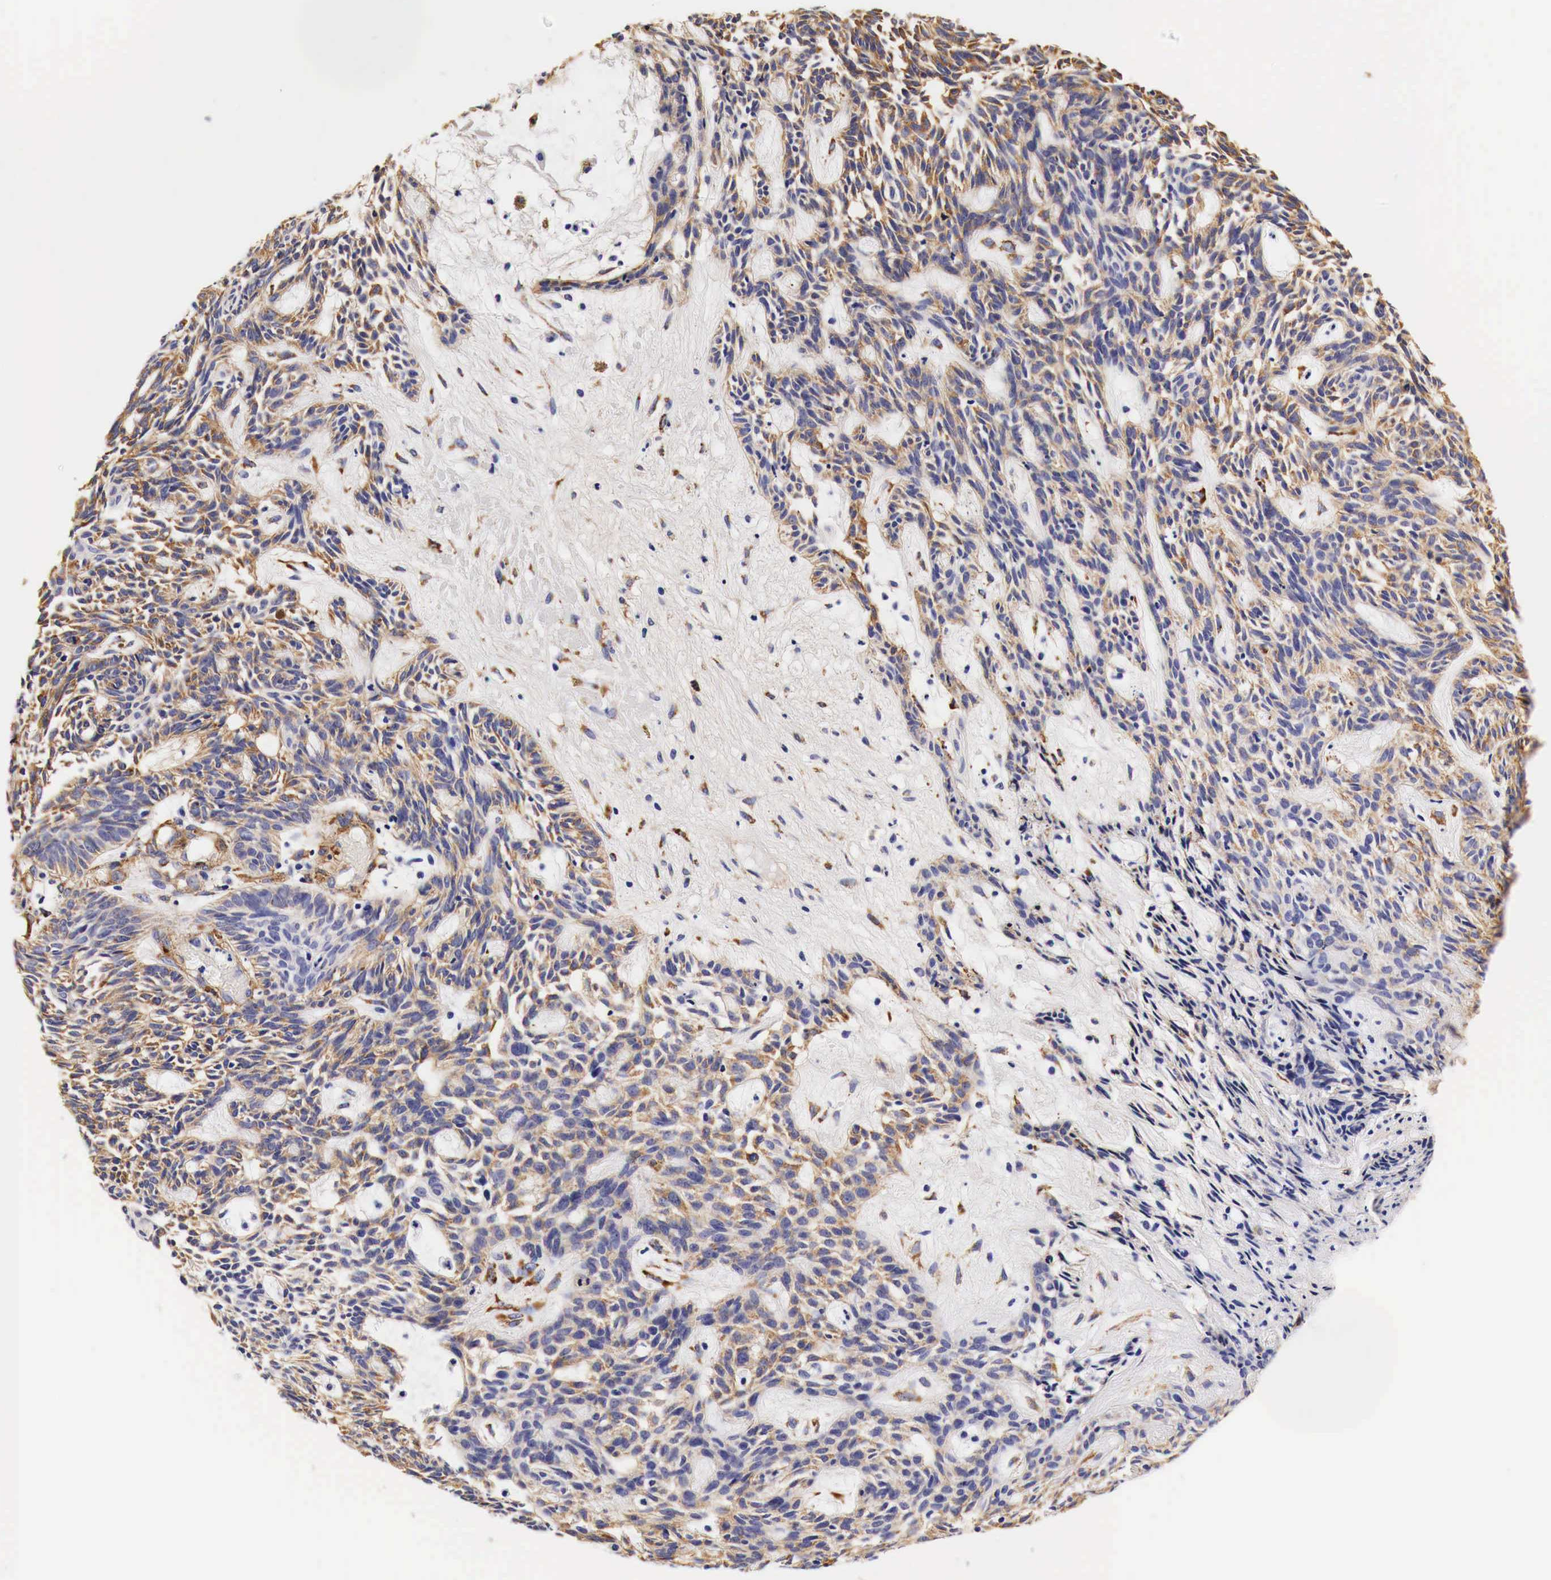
{"staining": {"intensity": "moderate", "quantity": ">75%", "location": "cytoplasmic/membranous"}, "tissue": "skin cancer", "cell_type": "Tumor cells", "image_type": "cancer", "snomed": [{"axis": "morphology", "description": "Basal cell carcinoma"}, {"axis": "topography", "description": "Skin"}], "caption": "The image exhibits staining of skin cancer, revealing moderate cytoplasmic/membranous protein staining (brown color) within tumor cells.", "gene": "LAMB2", "patient": {"sex": "male", "age": 58}}